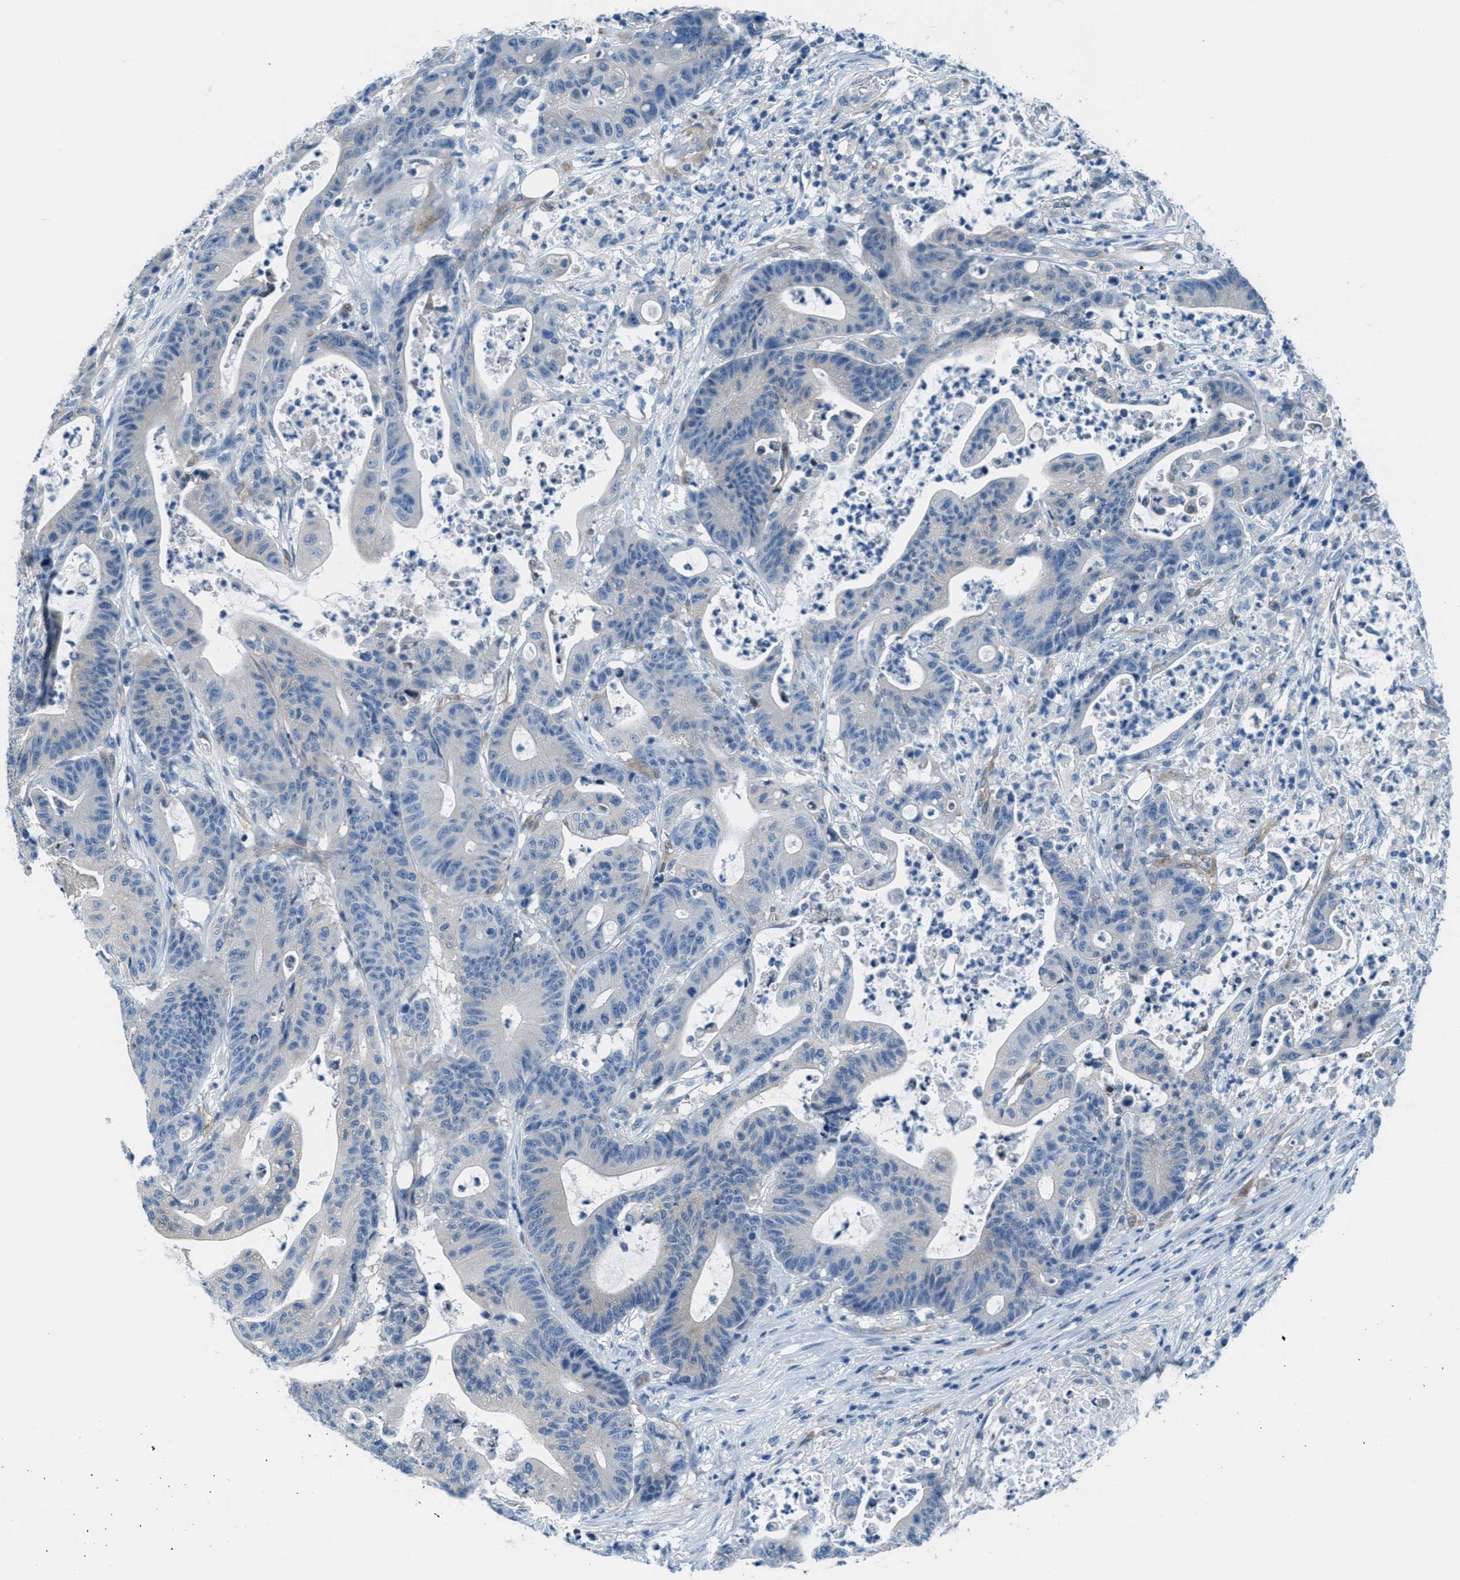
{"staining": {"intensity": "negative", "quantity": "none", "location": "none"}, "tissue": "colorectal cancer", "cell_type": "Tumor cells", "image_type": "cancer", "snomed": [{"axis": "morphology", "description": "Adenocarcinoma, NOS"}, {"axis": "topography", "description": "Colon"}], "caption": "Colorectal cancer (adenocarcinoma) was stained to show a protein in brown. There is no significant positivity in tumor cells.", "gene": "MAPRE2", "patient": {"sex": "female", "age": 84}}